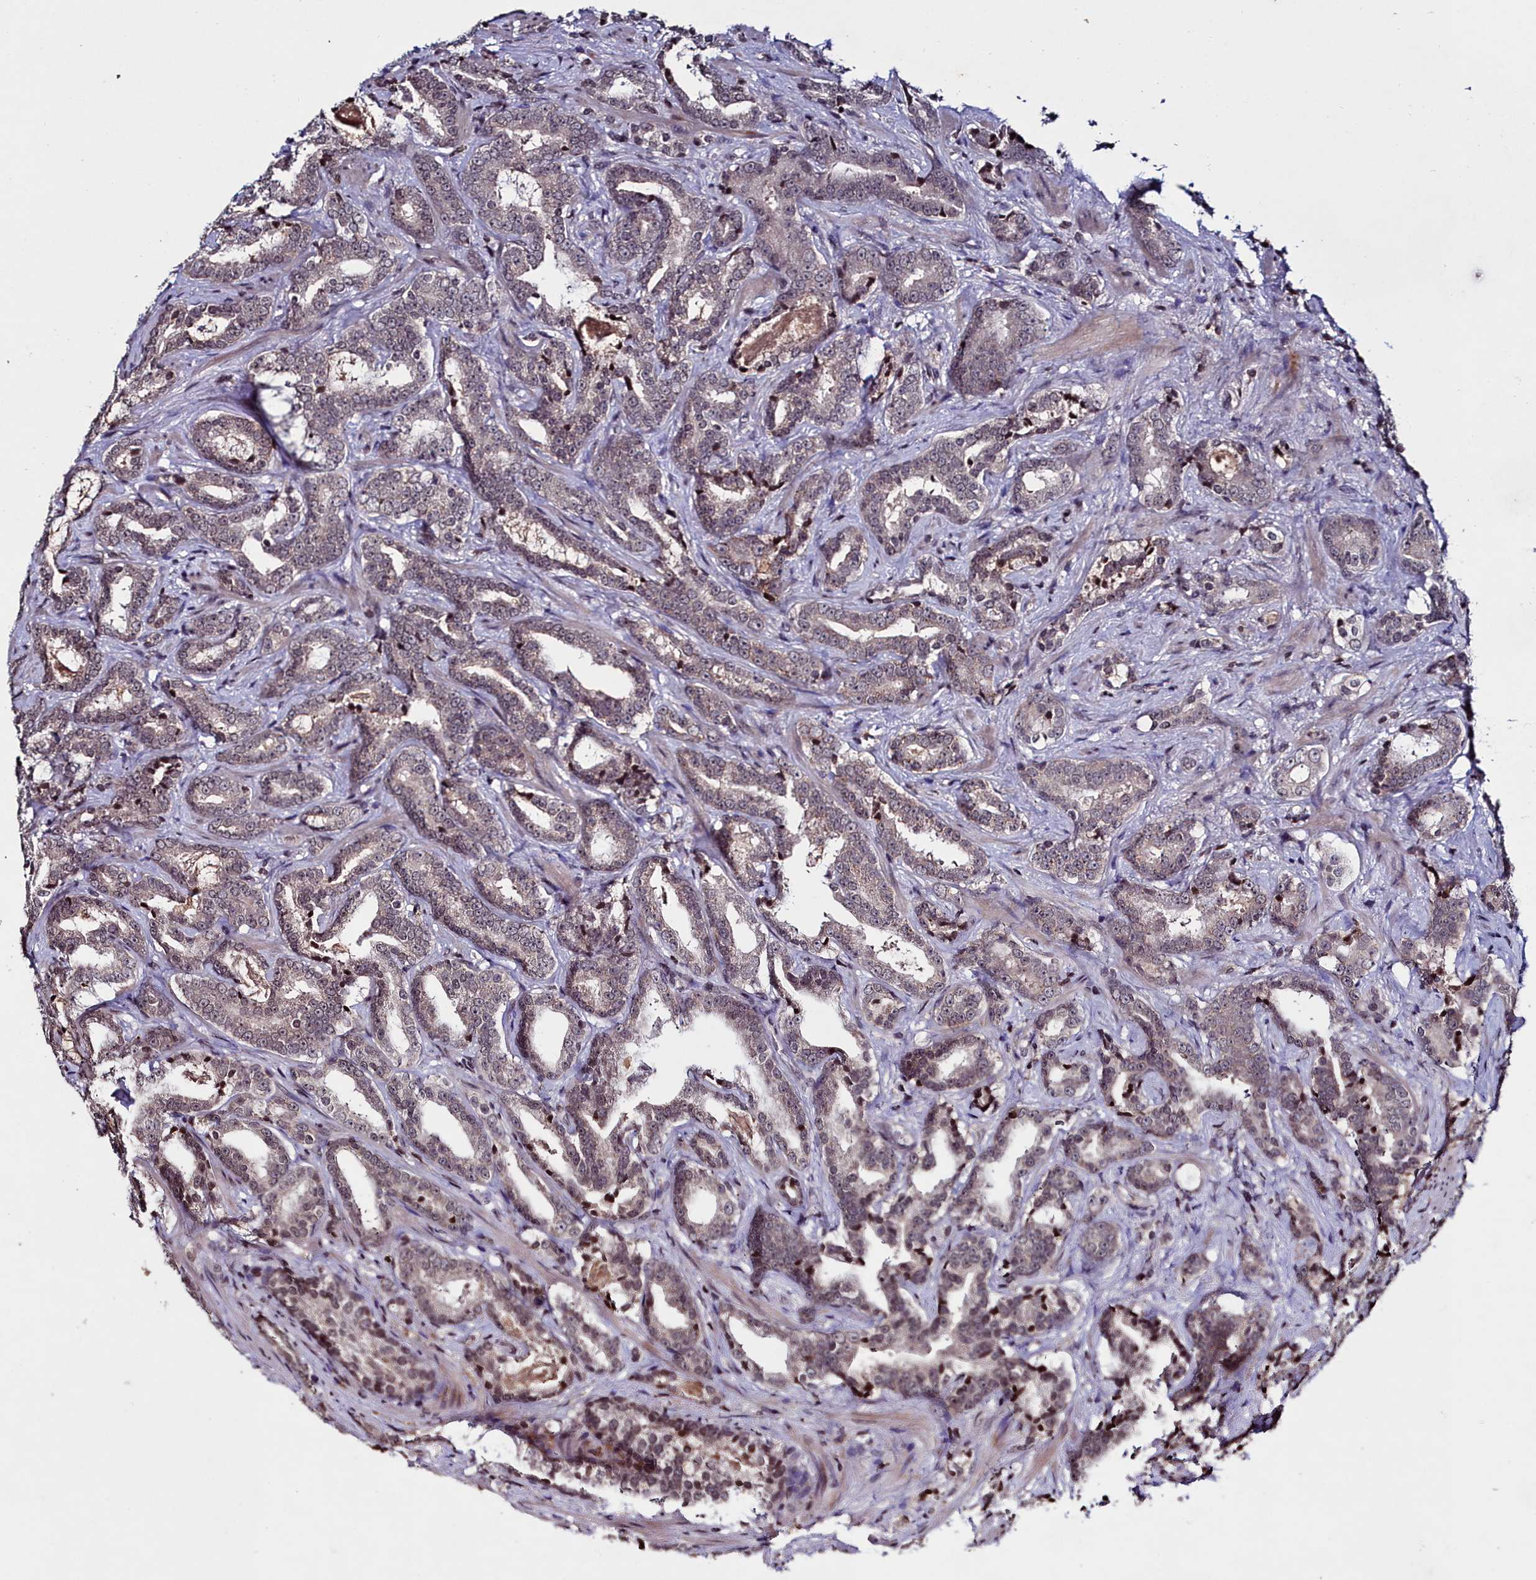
{"staining": {"intensity": "negative", "quantity": "none", "location": "none"}, "tissue": "prostate cancer", "cell_type": "Tumor cells", "image_type": "cancer", "snomed": [{"axis": "morphology", "description": "Adenocarcinoma, Low grade"}, {"axis": "topography", "description": "Prostate"}], "caption": "Tumor cells show no significant protein expression in prostate cancer.", "gene": "FZD4", "patient": {"sex": "male", "age": 58}}